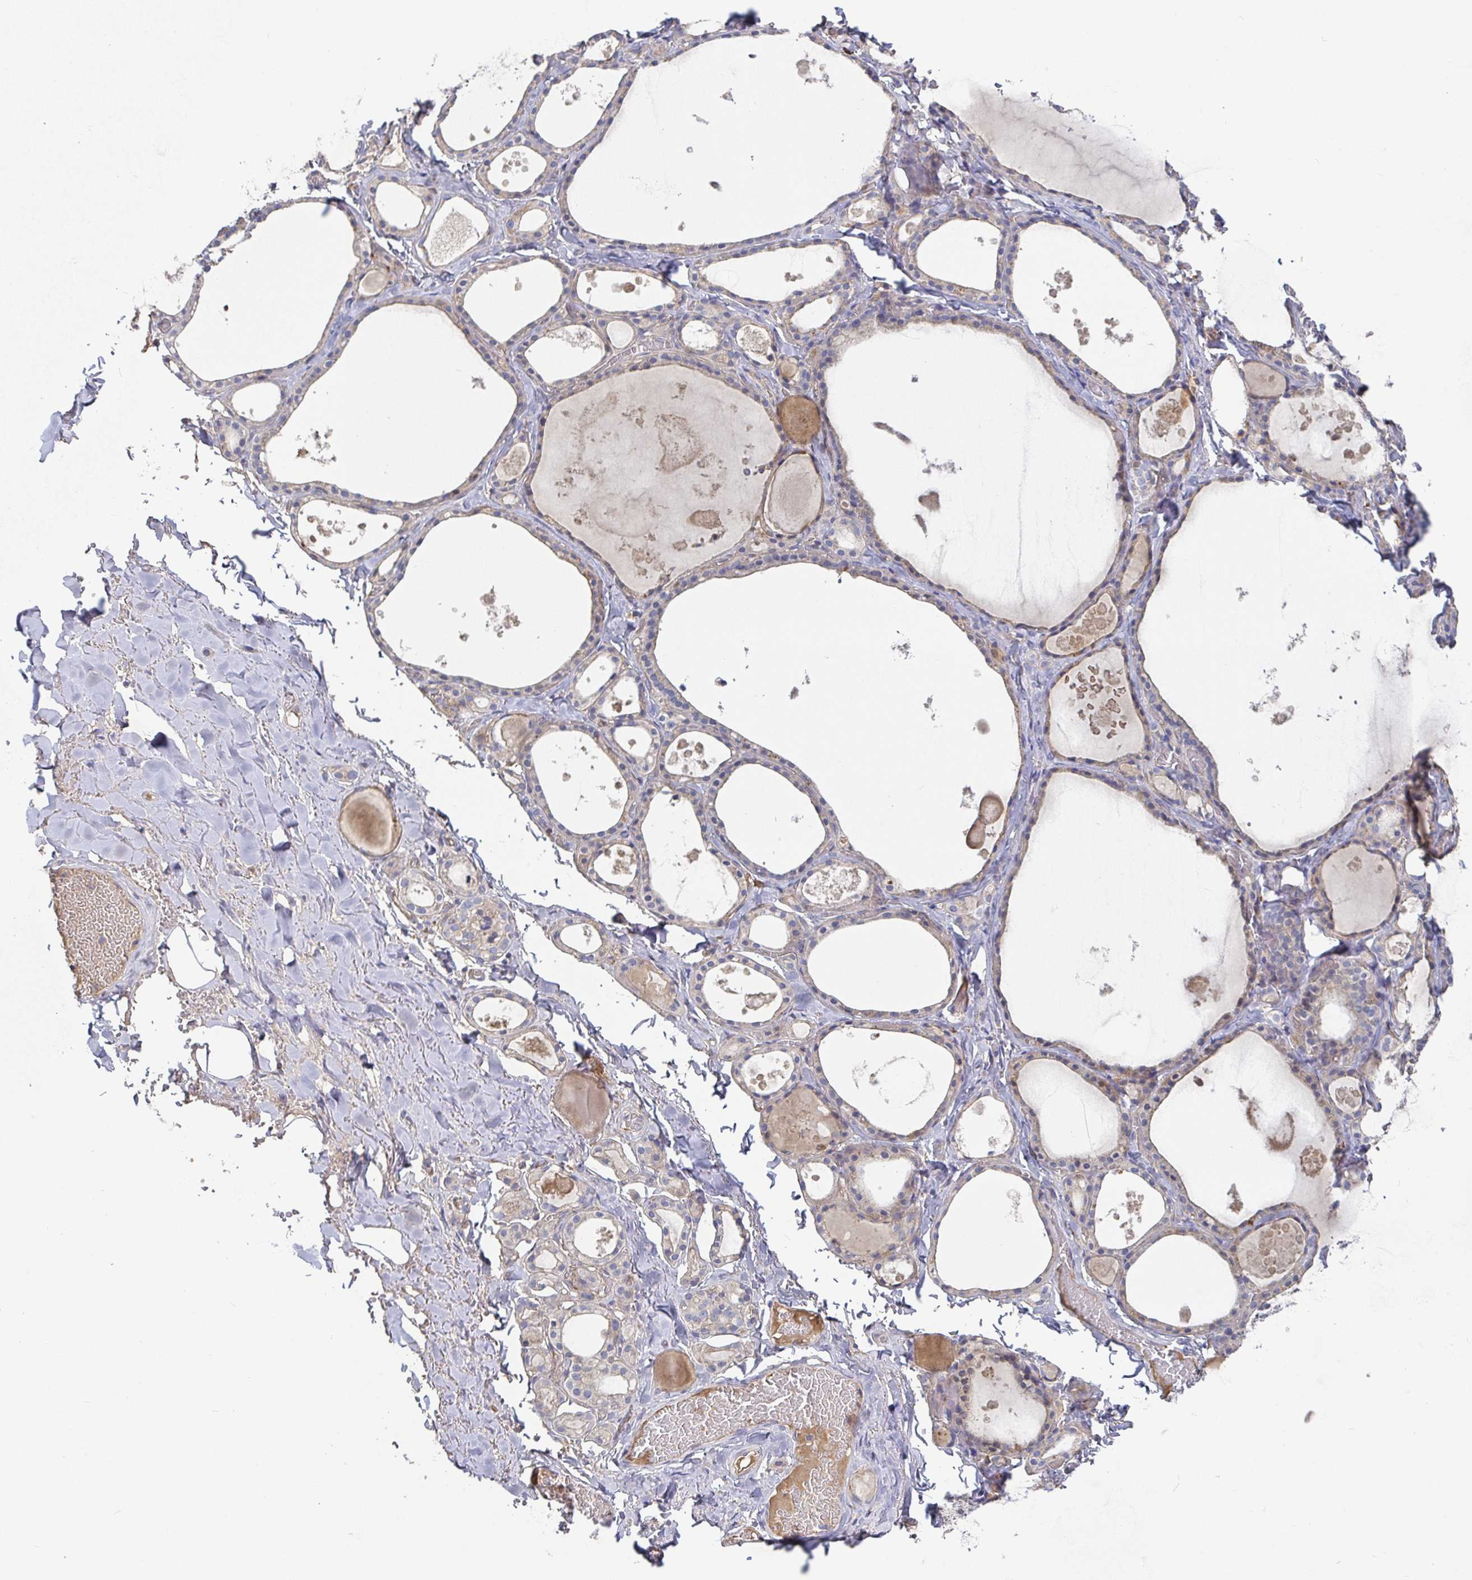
{"staining": {"intensity": "strong", "quantity": "<25%", "location": "cytoplasmic/membranous"}, "tissue": "thyroid gland", "cell_type": "Glandular cells", "image_type": "normal", "snomed": [{"axis": "morphology", "description": "Normal tissue, NOS"}, {"axis": "topography", "description": "Thyroid gland"}], "caption": "Immunohistochemistry (IHC) image of unremarkable thyroid gland stained for a protein (brown), which reveals medium levels of strong cytoplasmic/membranous expression in approximately <25% of glandular cells.", "gene": "IRAK2", "patient": {"sex": "male", "age": 56}}